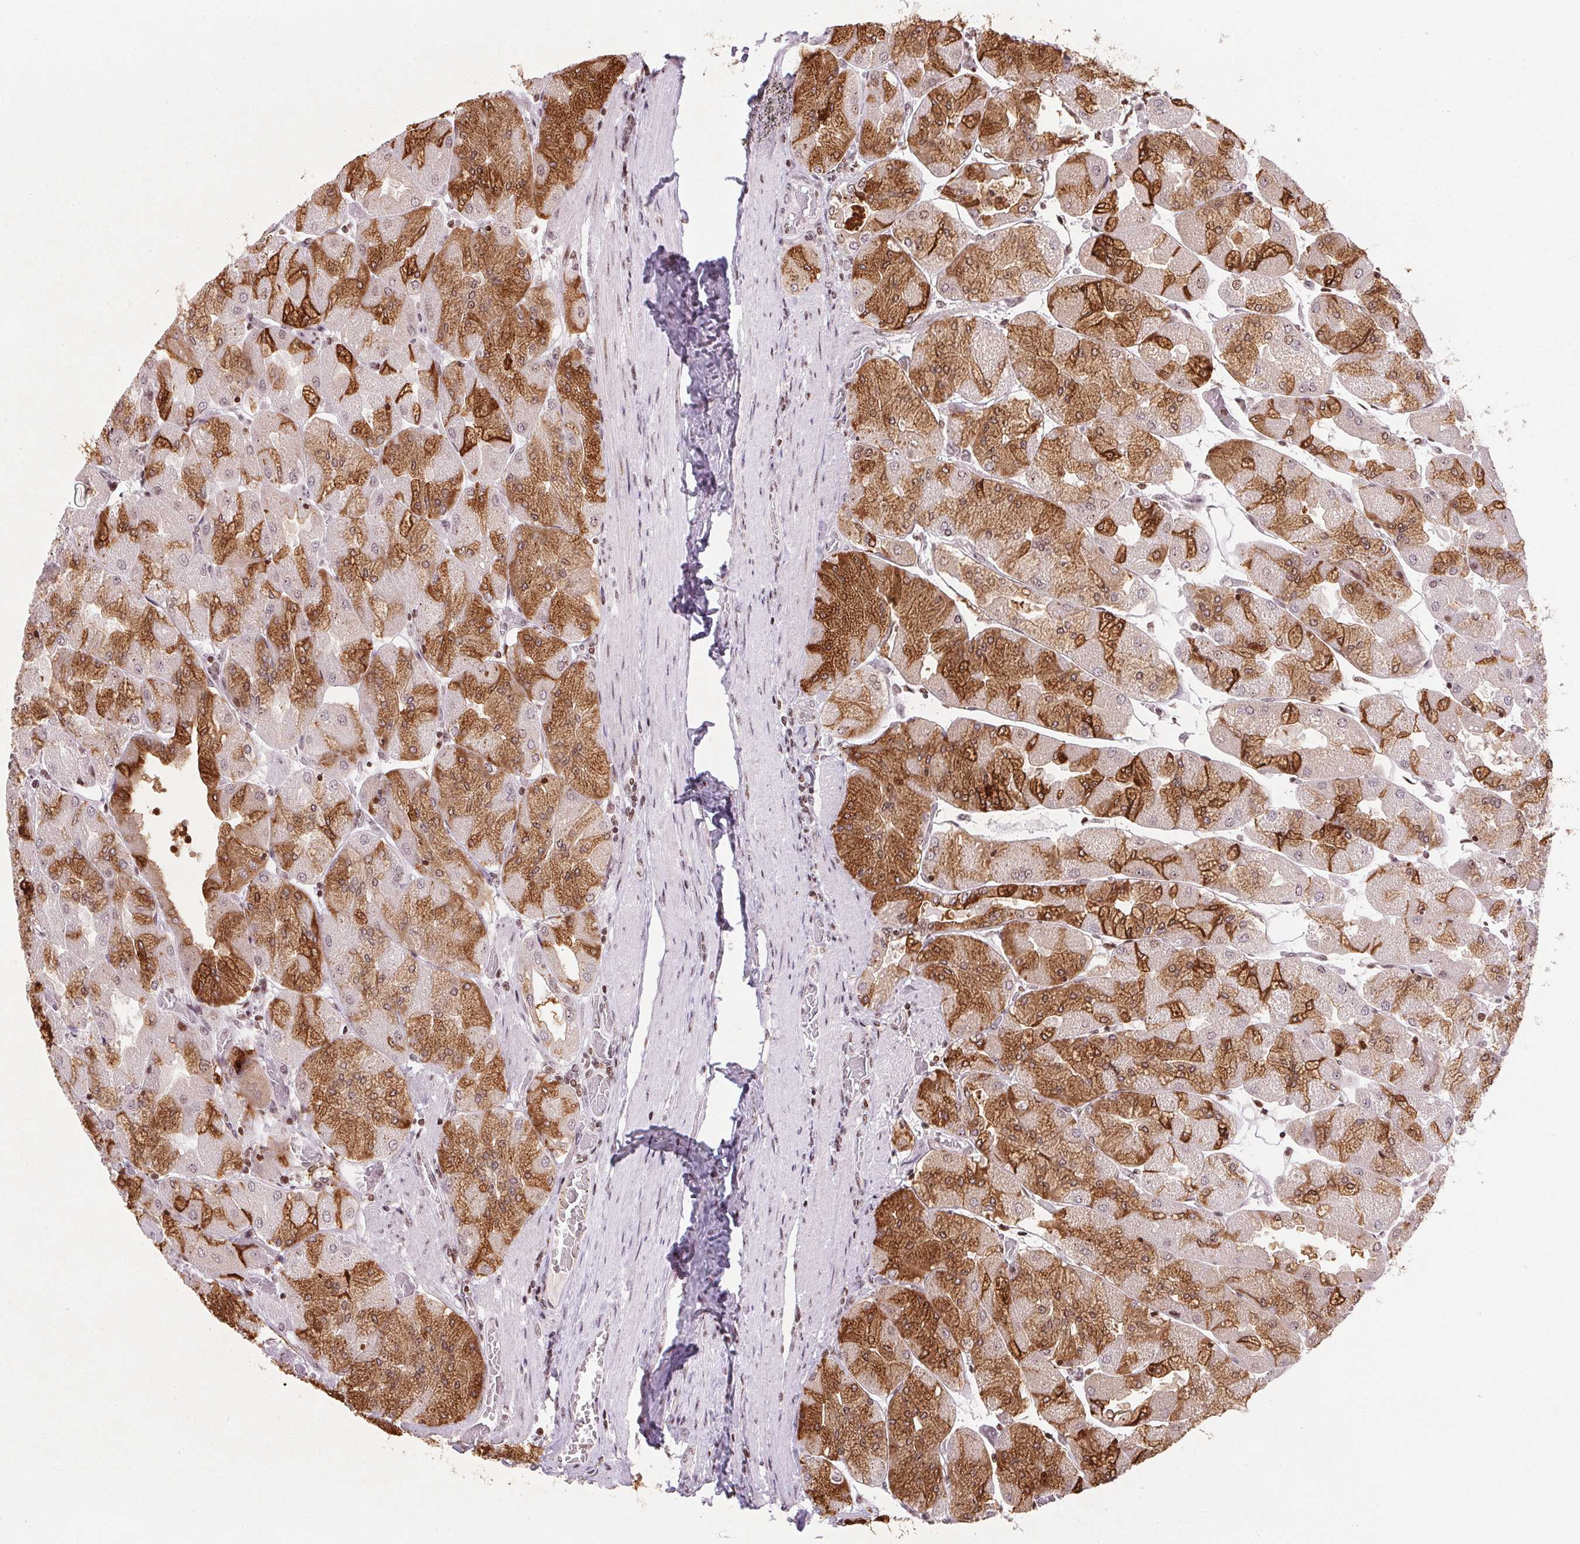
{"staining": {"intensity": "strong", "quantity": "25%-75%", "location": "cytoplasmic/membranous,nuclear"}, "tissue": "stomach", "cell_type": "Glandular cells", "image_type": "normal", "snomed": [{"axis": "morphology", "description": "Normal tissue, NOS"}, {"axis": "topography", "description": "Stomach"}], "caption": "Glandular cells show high levels of strong cytoplasmic/membranous,nuclear positivity in about 25%-75% of cells in normal human stomach. (Stains: DAB (3,3'-diaminobenzidine) in brown, nuclei in blue, Microscopy: brightfield microscopy at high magnification).", "gene": "RNF181", "patient": {"sex": "female", "age": 61}}